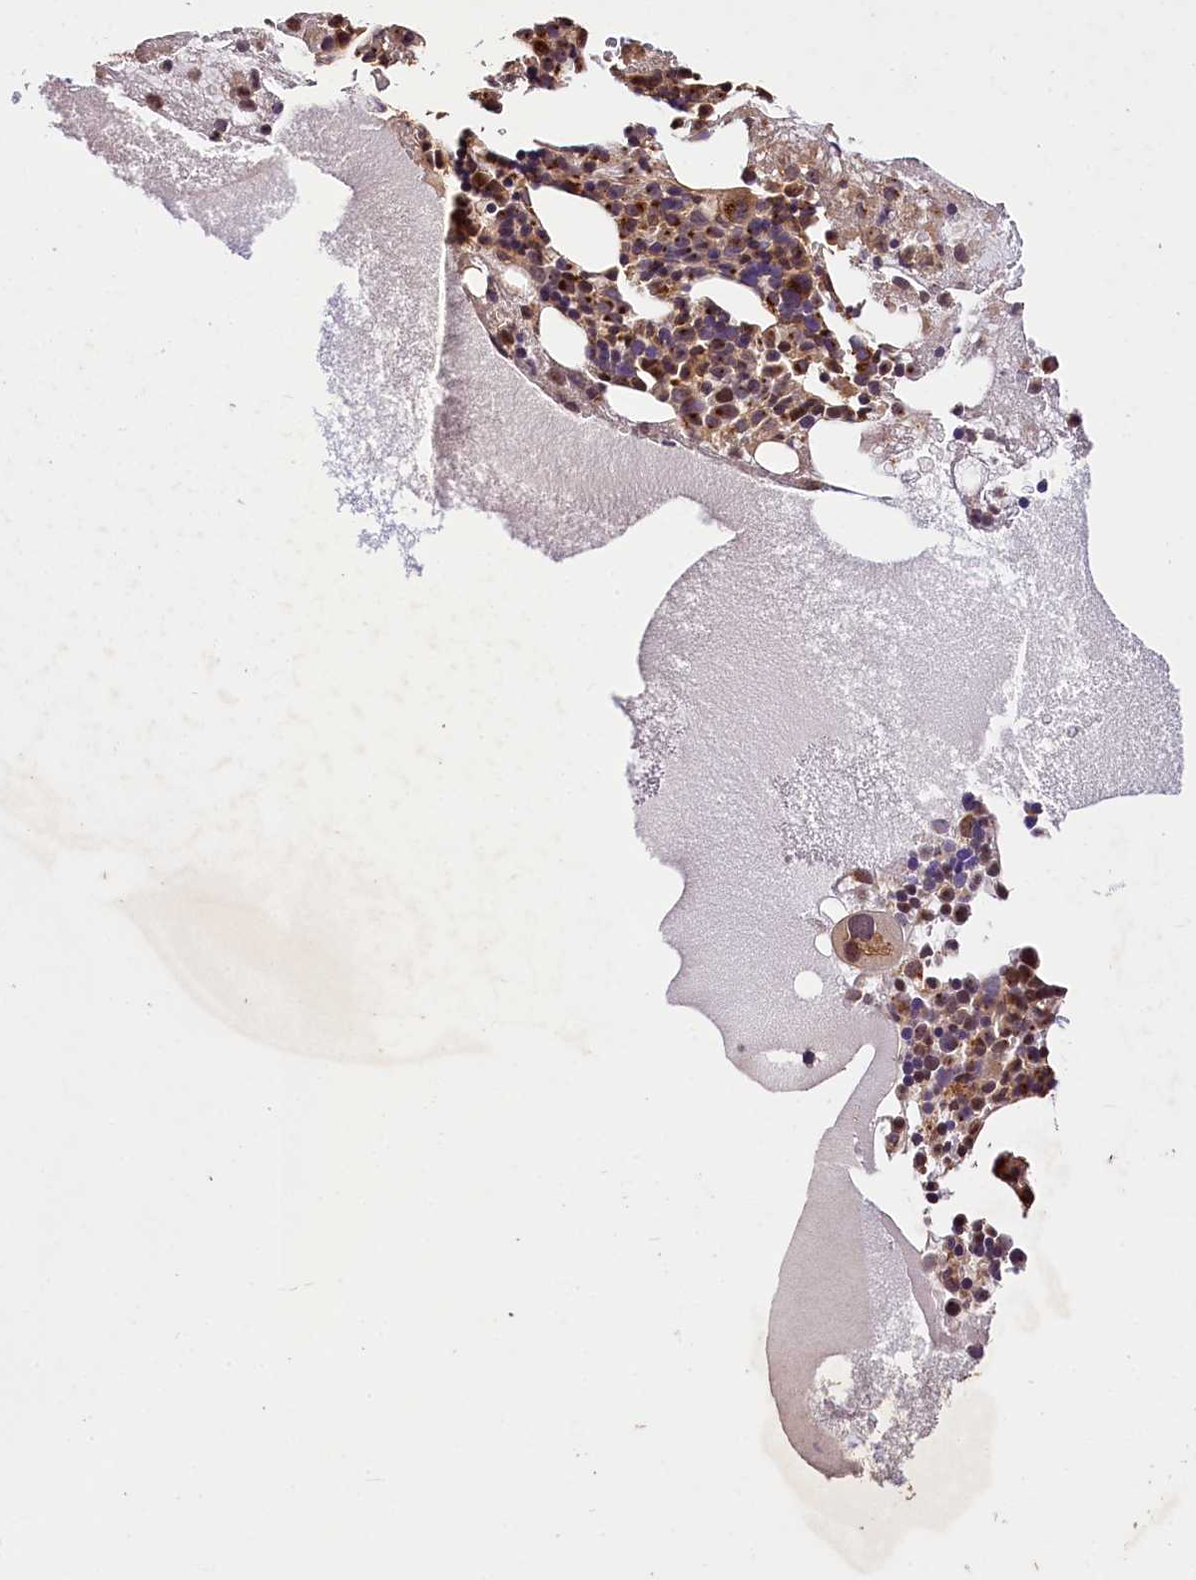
{"staining": {"intensity": "moderate", "quantity": "25%-75%", "location": "cytoplasmic/membranous"}, "tissue": "bone marrow", "cell_type": "Hematopoietic cells", "image_type": "normal", "snomed": [{"axis": "morphology", "description": "Normal tissue, NOS"}, {"axis": "topography", "description": "Bone marrow"}], "caption": "Immunohistochemical staining of unremarkable bone marrow demonstrates medium levels of moderate cytoplasmic/membranous staining in approximately 25%-75% of hematopoietic cells.", "gene": "KPTN", "patient": {"sex": "male", "age": 61}}